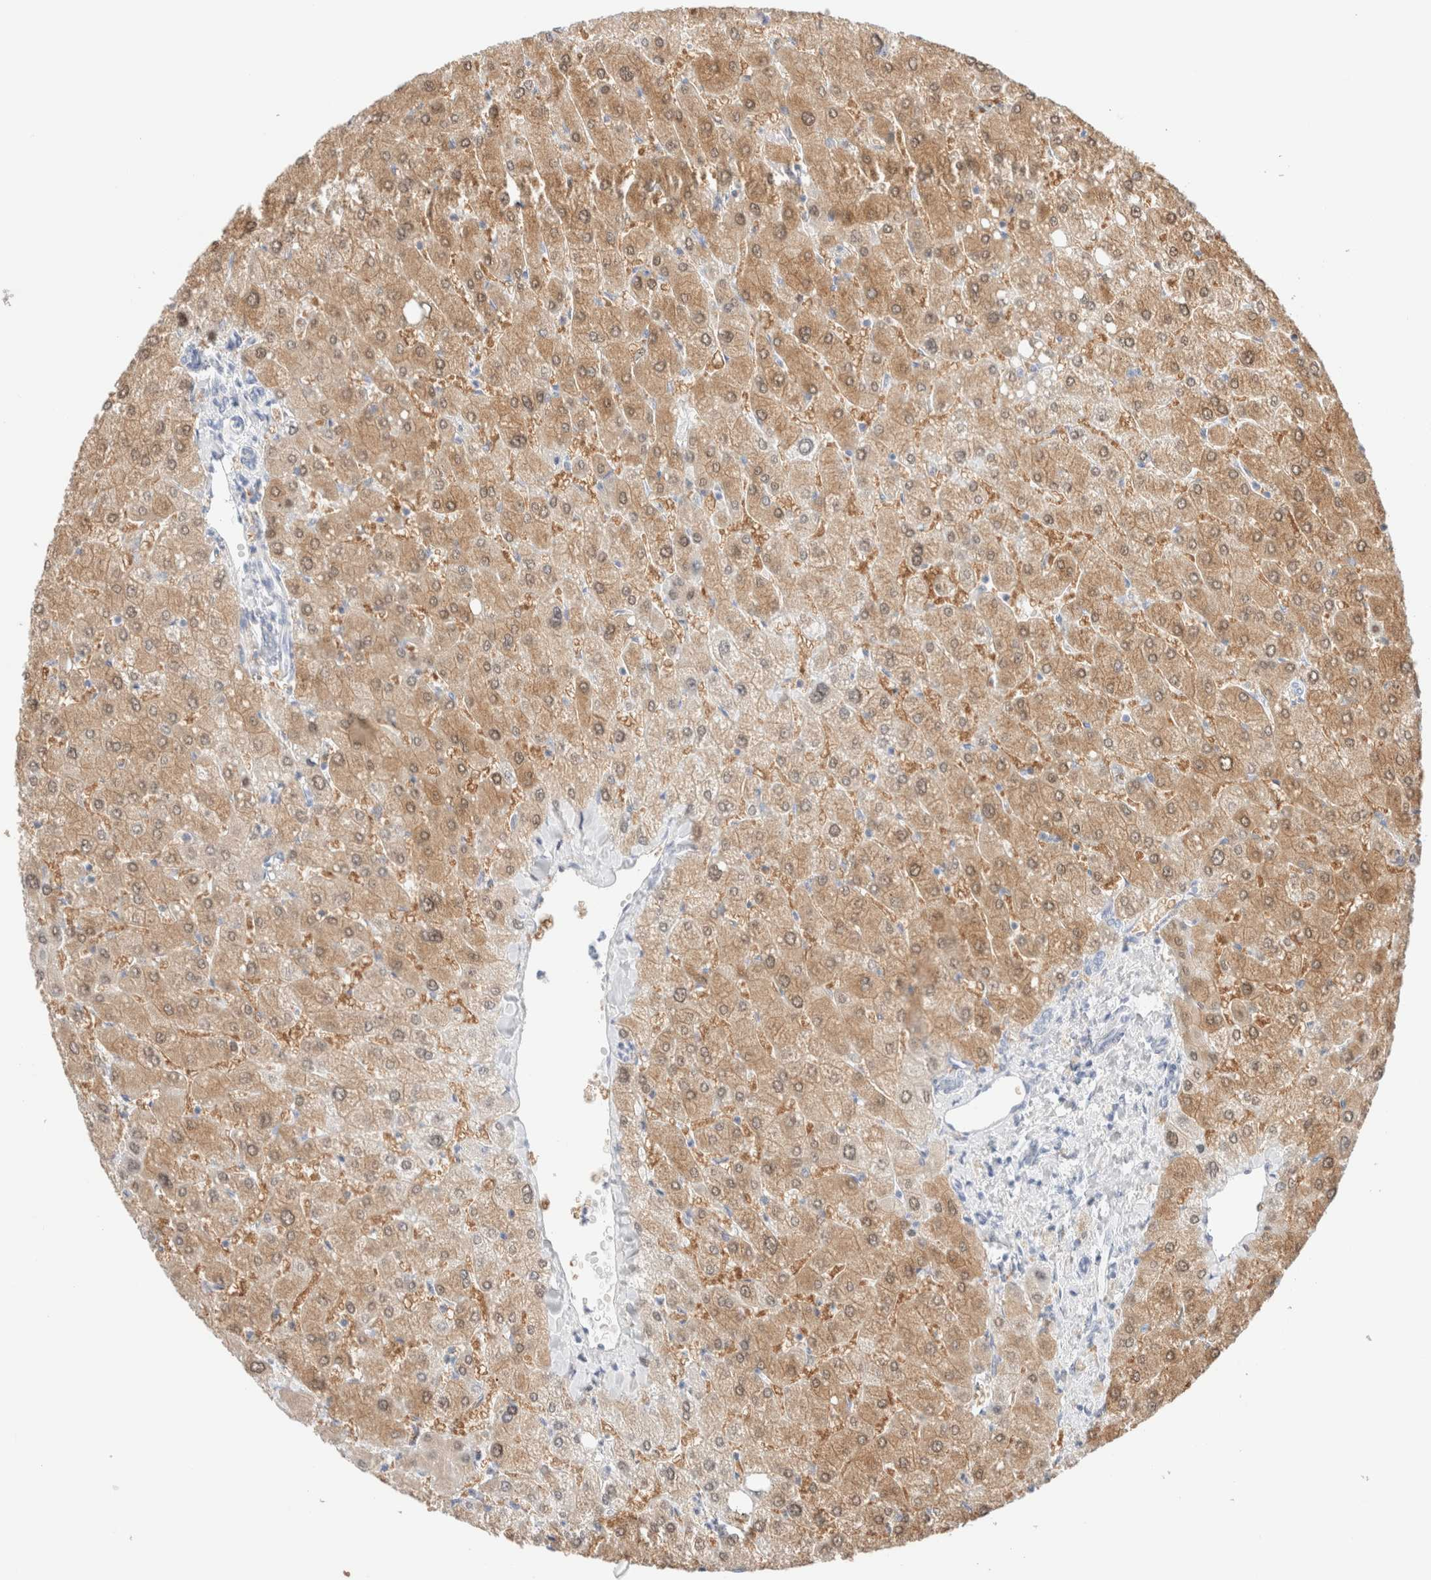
{"staining": {"intensity": "negative", "quantity": "none", "location": "none"}, "tissue": "liver", "cell_type": "Cholangiocytes", "image_type": "normal", "snomed": [{"axis": "morphology", "description": "Normal tissue, NOS"}, {"axis": "topography", "description": "Liver"}], "caption": "Liver was stained to show a protein in brown. There is no significant positivity in cholangiocytes. (DAB (3,3'-diaminobenzidine) IHC visualized using brightfield microscopy, high magnification).", "gene": "DPYS", "patient": {"sex": "male", "age": 55}}